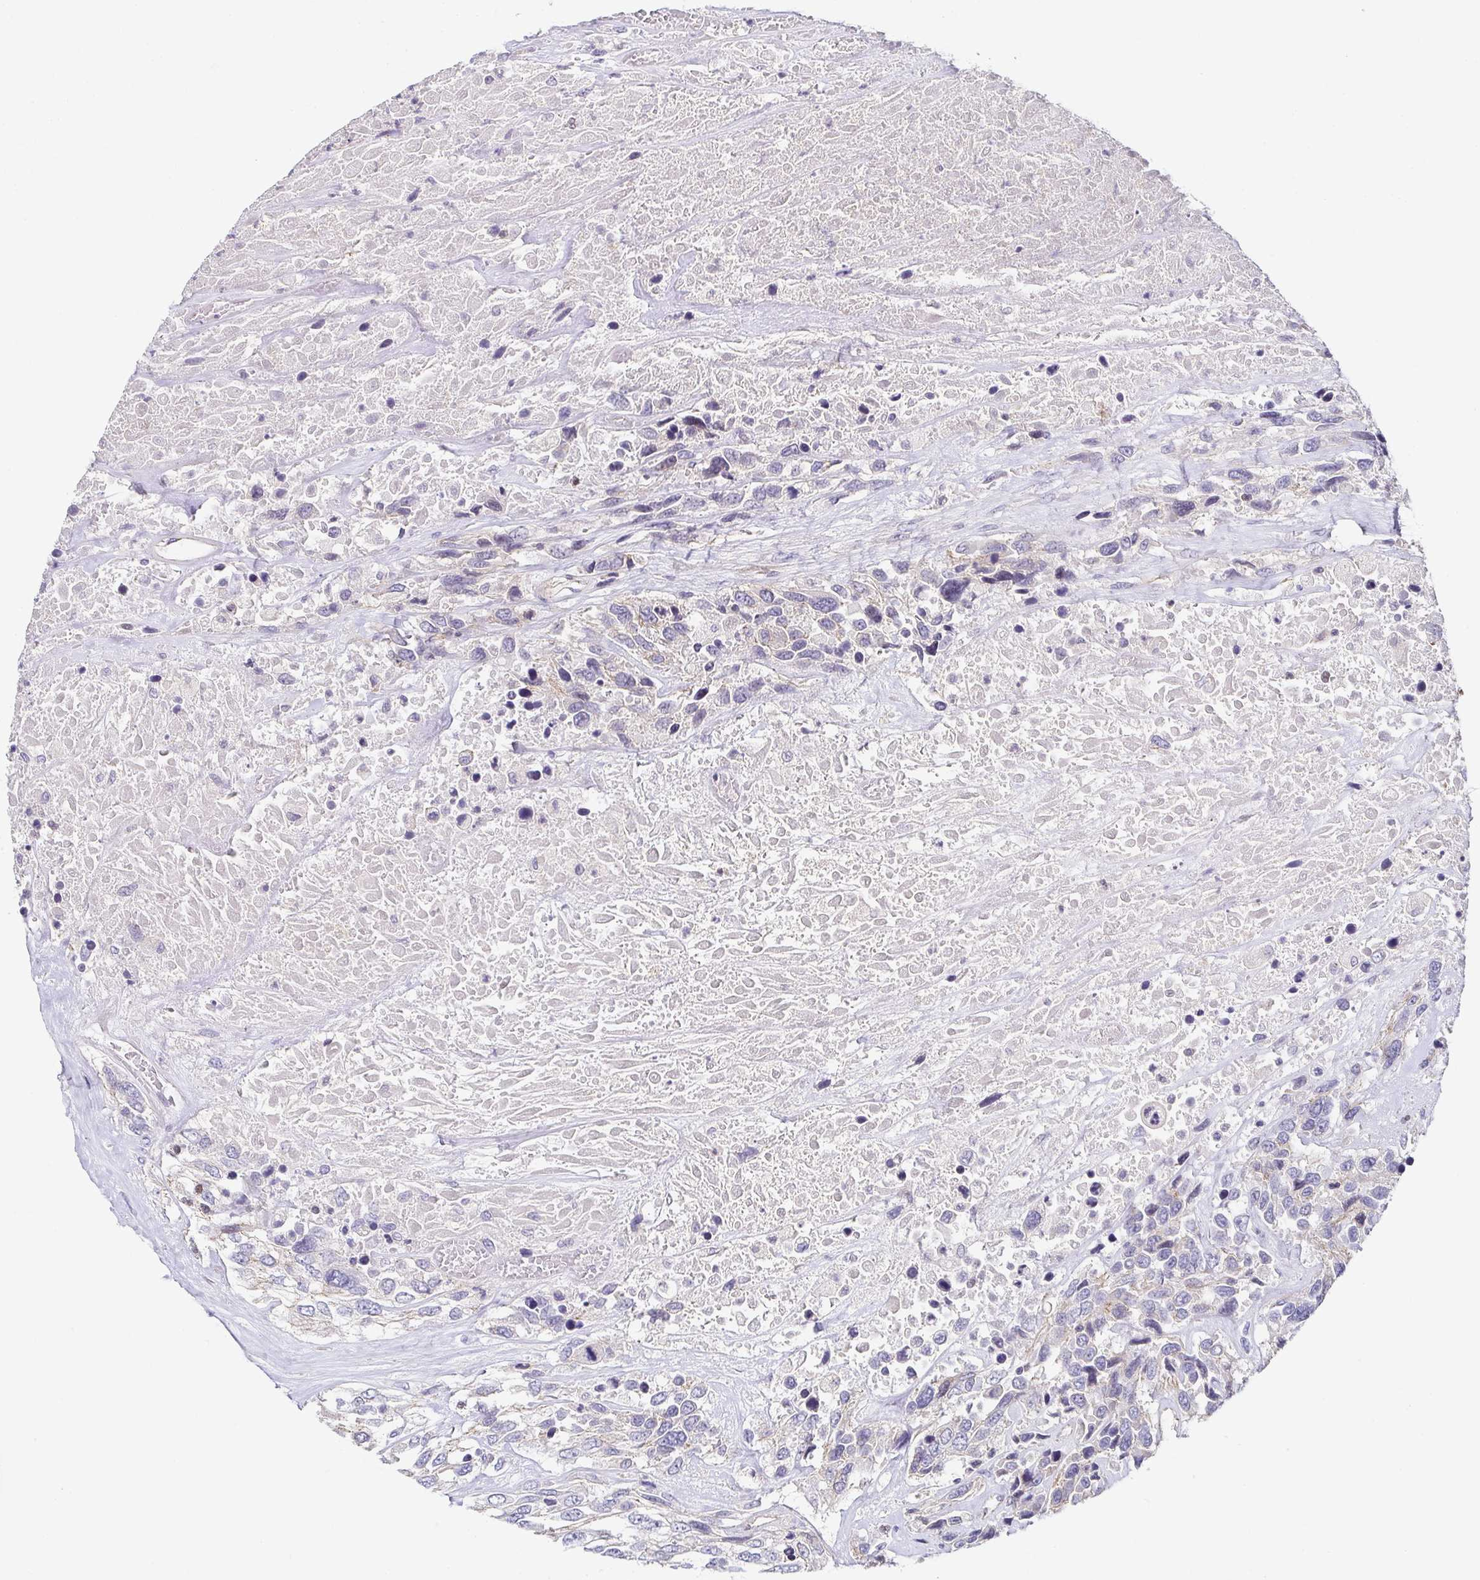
{"staining": {"intensity": "negative", "quantity": "none", "location": "none"}, "tissue": "urothelial cancer", "cell_type": "Tumor cells", "image_type": "cancer", "snomed": [{"axis": "morphology", "description": "Urothelial carcinoma, High grade"}, {"axis": "topography", "description": "Urinary bladder"}], "caption": "Immunohistochemistry (IHC) of human high-grade urothelial carcinoma reveals no expression in tumor cells. (IHC, brightfield microscopy, high magnification).", "gene": "PIWIL3", "patient": {"sex": "female", "age": 70}}